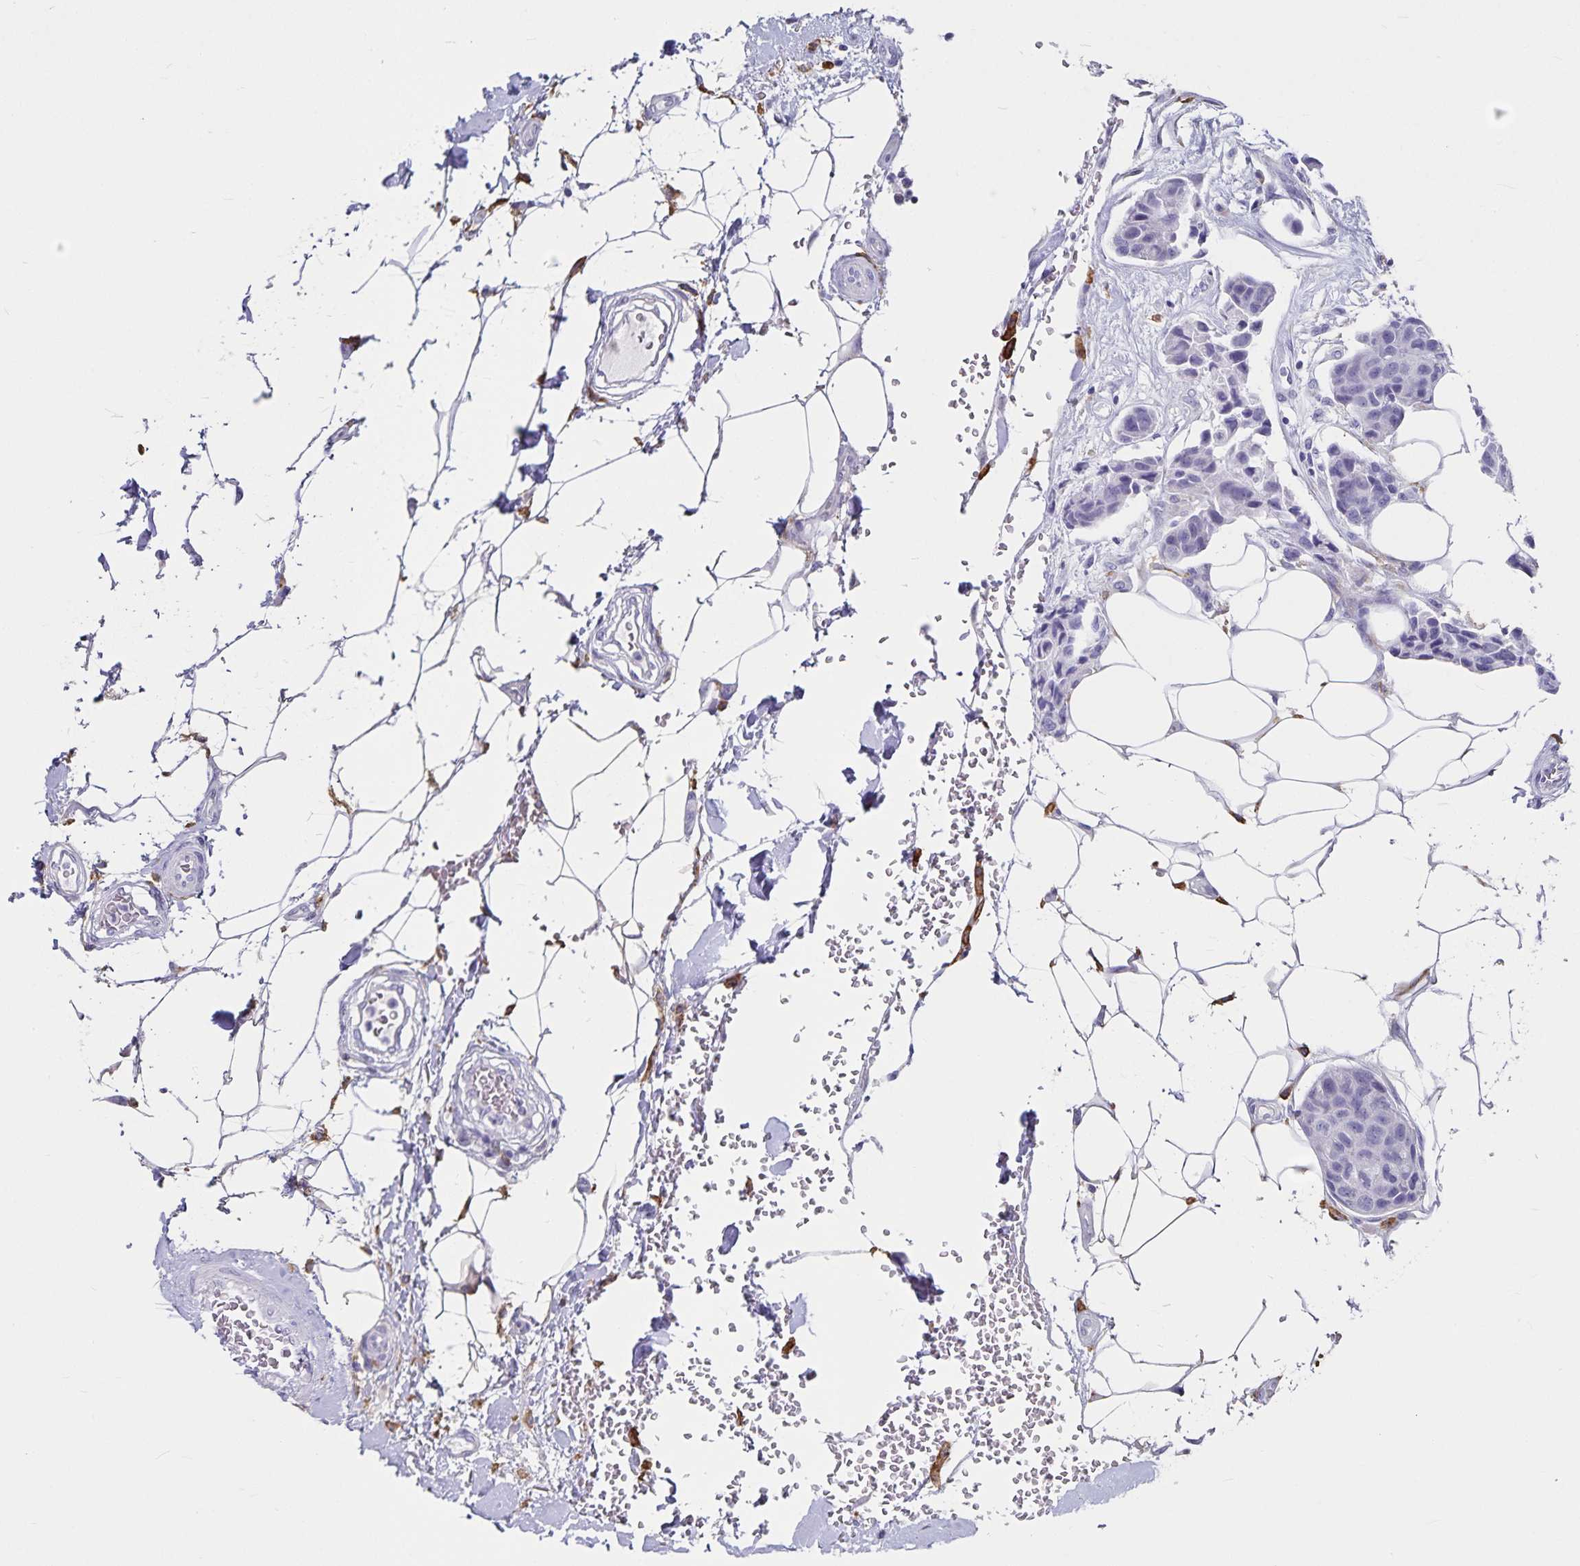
{"staining": {"intensity": "negative", "quantity": "none", "location": "none"}, "tissue": "breast cancer", "cell_type": "Tumor cells", "image_type": "cancer", "snomed": [{"axis": "morphology", "description": "Duct carcinoma"}, {"axis": "topography", "description": "Breast"}, {"axis": "topography", "description": "Lymph node"}], "caption": "Immunohistochemistry (IHC) micrograph of breast infiltrating ductal carcinoma stained for a protein (brown), which displays no expression in tumor cells.", "gene": "PLAC1", "patient": {"sex": "female", "age": 80}}